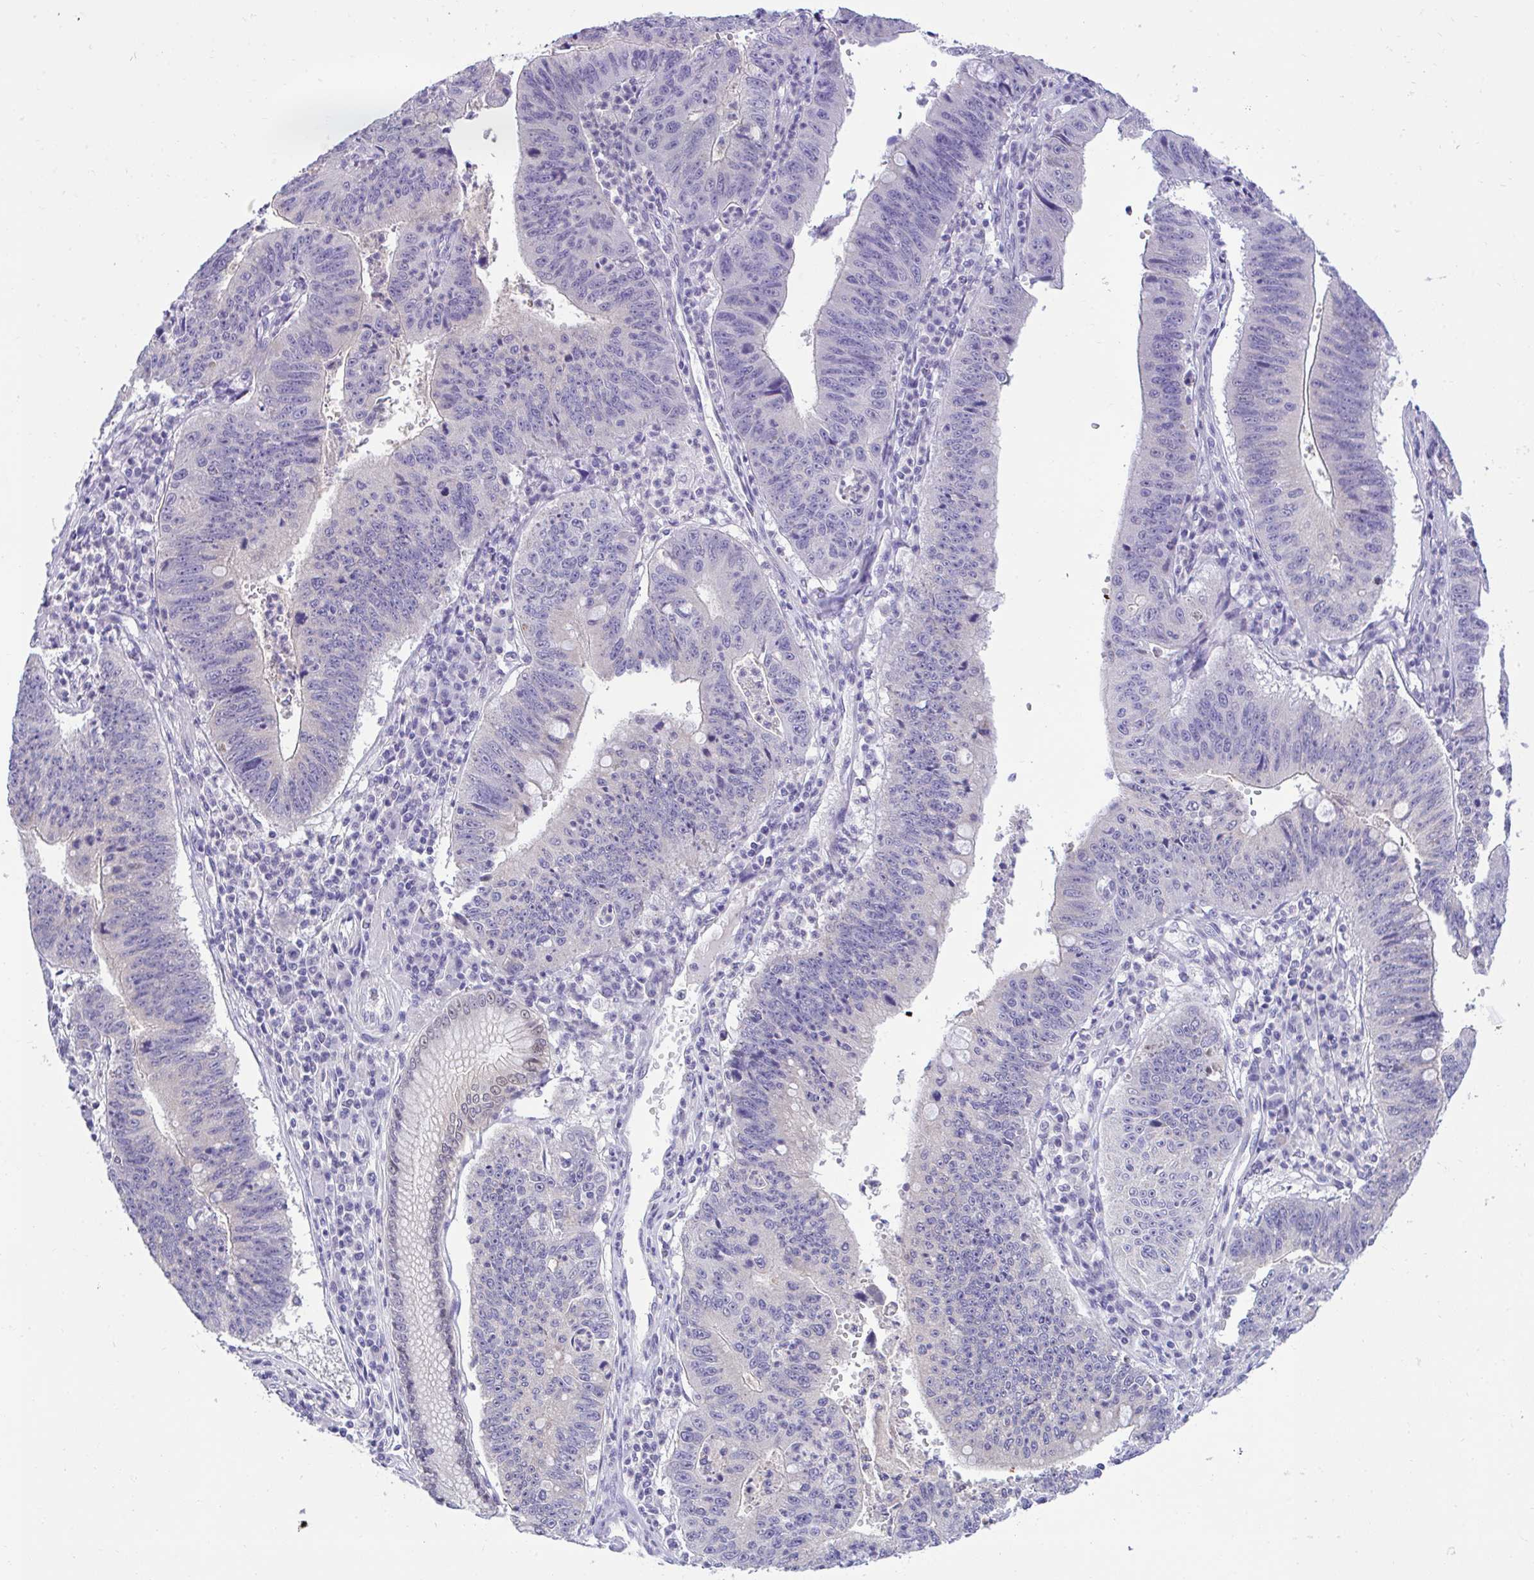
{"staining": {"intensity": "weak", "quantity": "<25%", "location": "nuclear"}, "tissue": "stomach cancer", "cell_type": "Tumor cells", "image_type": "cancer", "snomed": [{"axis": "morphology", "description": "Adenocarcinoma, NOS"}, {"axis": "topography", "description": "Stomach"}], "caption": "Tumor cells are negative for protein expression in human stomach cancer (adenocarcinoma).", "gene": "TMCO5A", "patient": {"sex": "male", "age": 59}}